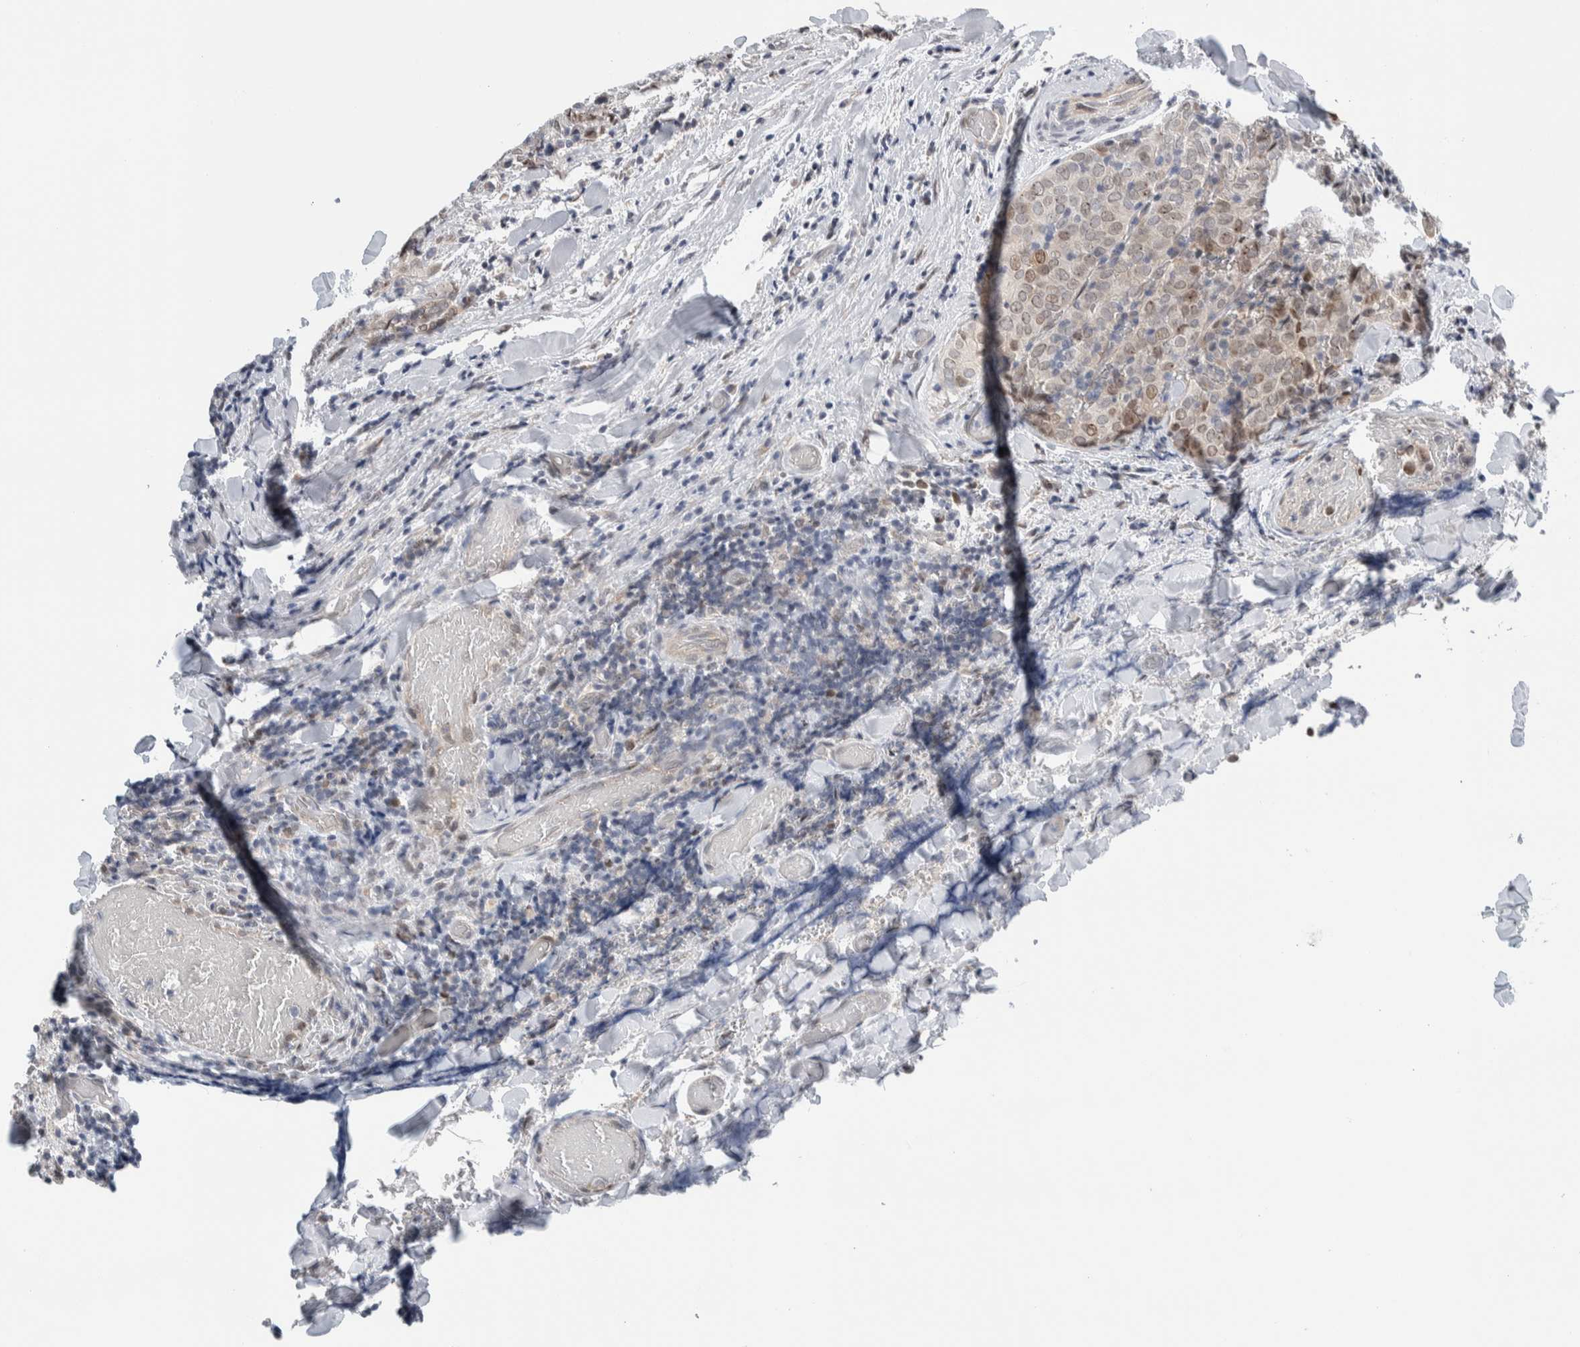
{"staining": {"intensity": "weak", "quantity": "25%-75%", "location": "nuclear"}, "tissue": "thyroid cancer", "cell_type": "Tumor cells", "image_type": "cancer", "snomed": [{"axis": "morphology", "description": "Normal tissue, NOS"}, {"axis": "morphology", "description": "Papillary adenocarcinoma, NOS"}, {"axis": "topography", "description": "Thyroid gland"}], "caption": "There is low levels of weak nuclear staining in tumor cells of papillary adenocarcinoma (thyroid), as demonstrated by immunohistochemical staining (brown color).", "gene": "NEUROD1", "patient": {"sex": "female", "age": 30}}